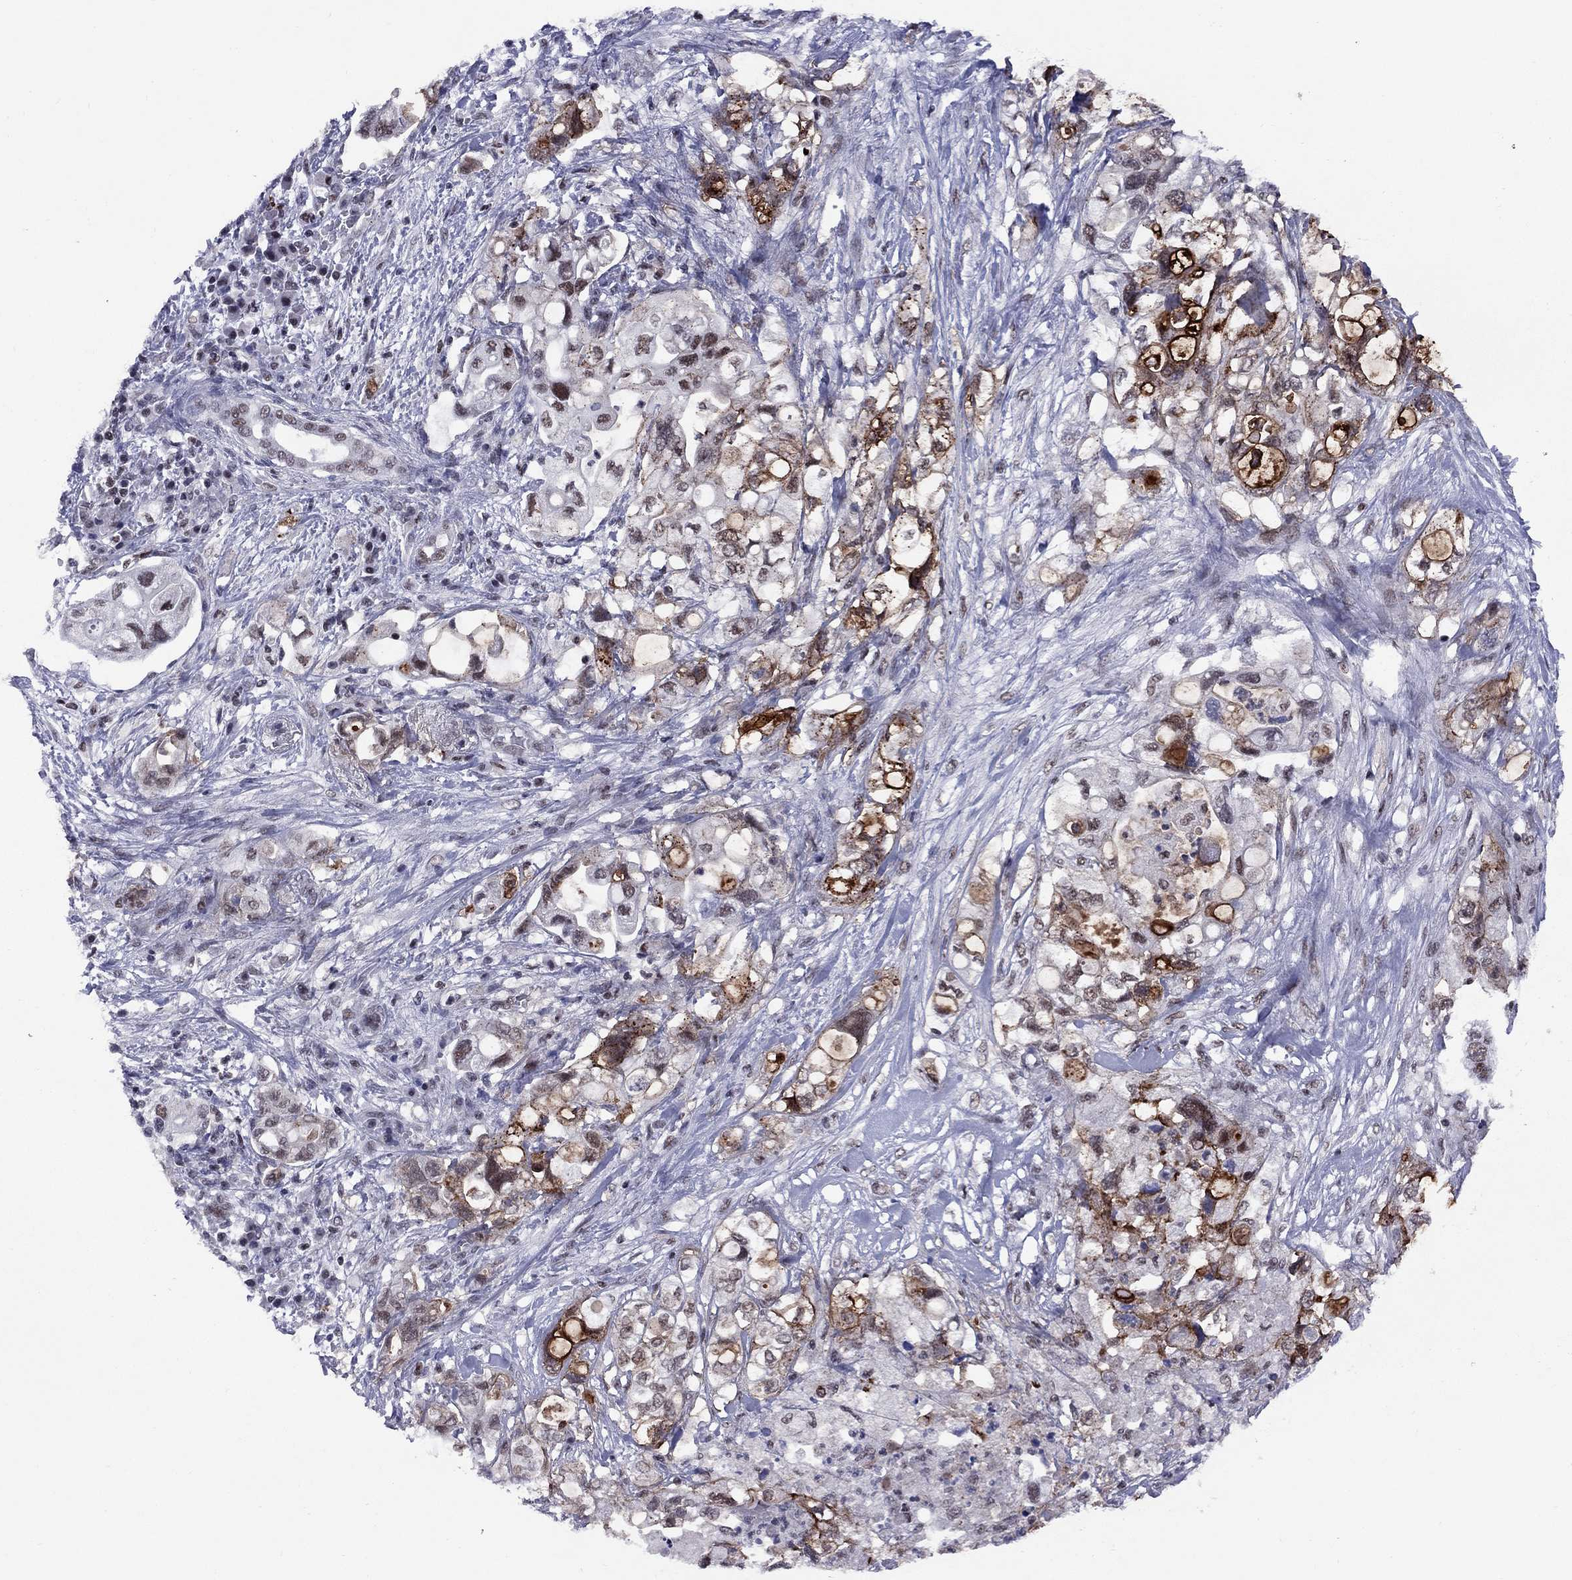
{"staining": {"intensity": "moderate", "quantity": "25%-75%", "location": "nuclear"}, "tissue": "pancreatic cancer", "cell_type": "Tumor cells", "image_type": "cancer", "snomed": [{"axis": "morphology", "description": "Adenocarcinoma, NOS"}, {"axis": "topography", "description": "Pancreas"}], "caption": "Pancreatic cancer was stained to show a protein in brown. There is medium levels of moderate nuclear expression in approximately 25%-75% of tumor cells. Nuclei are stained in blue.", "gene": "TAF9", "patient": {"sex": "female", "age": 72}}